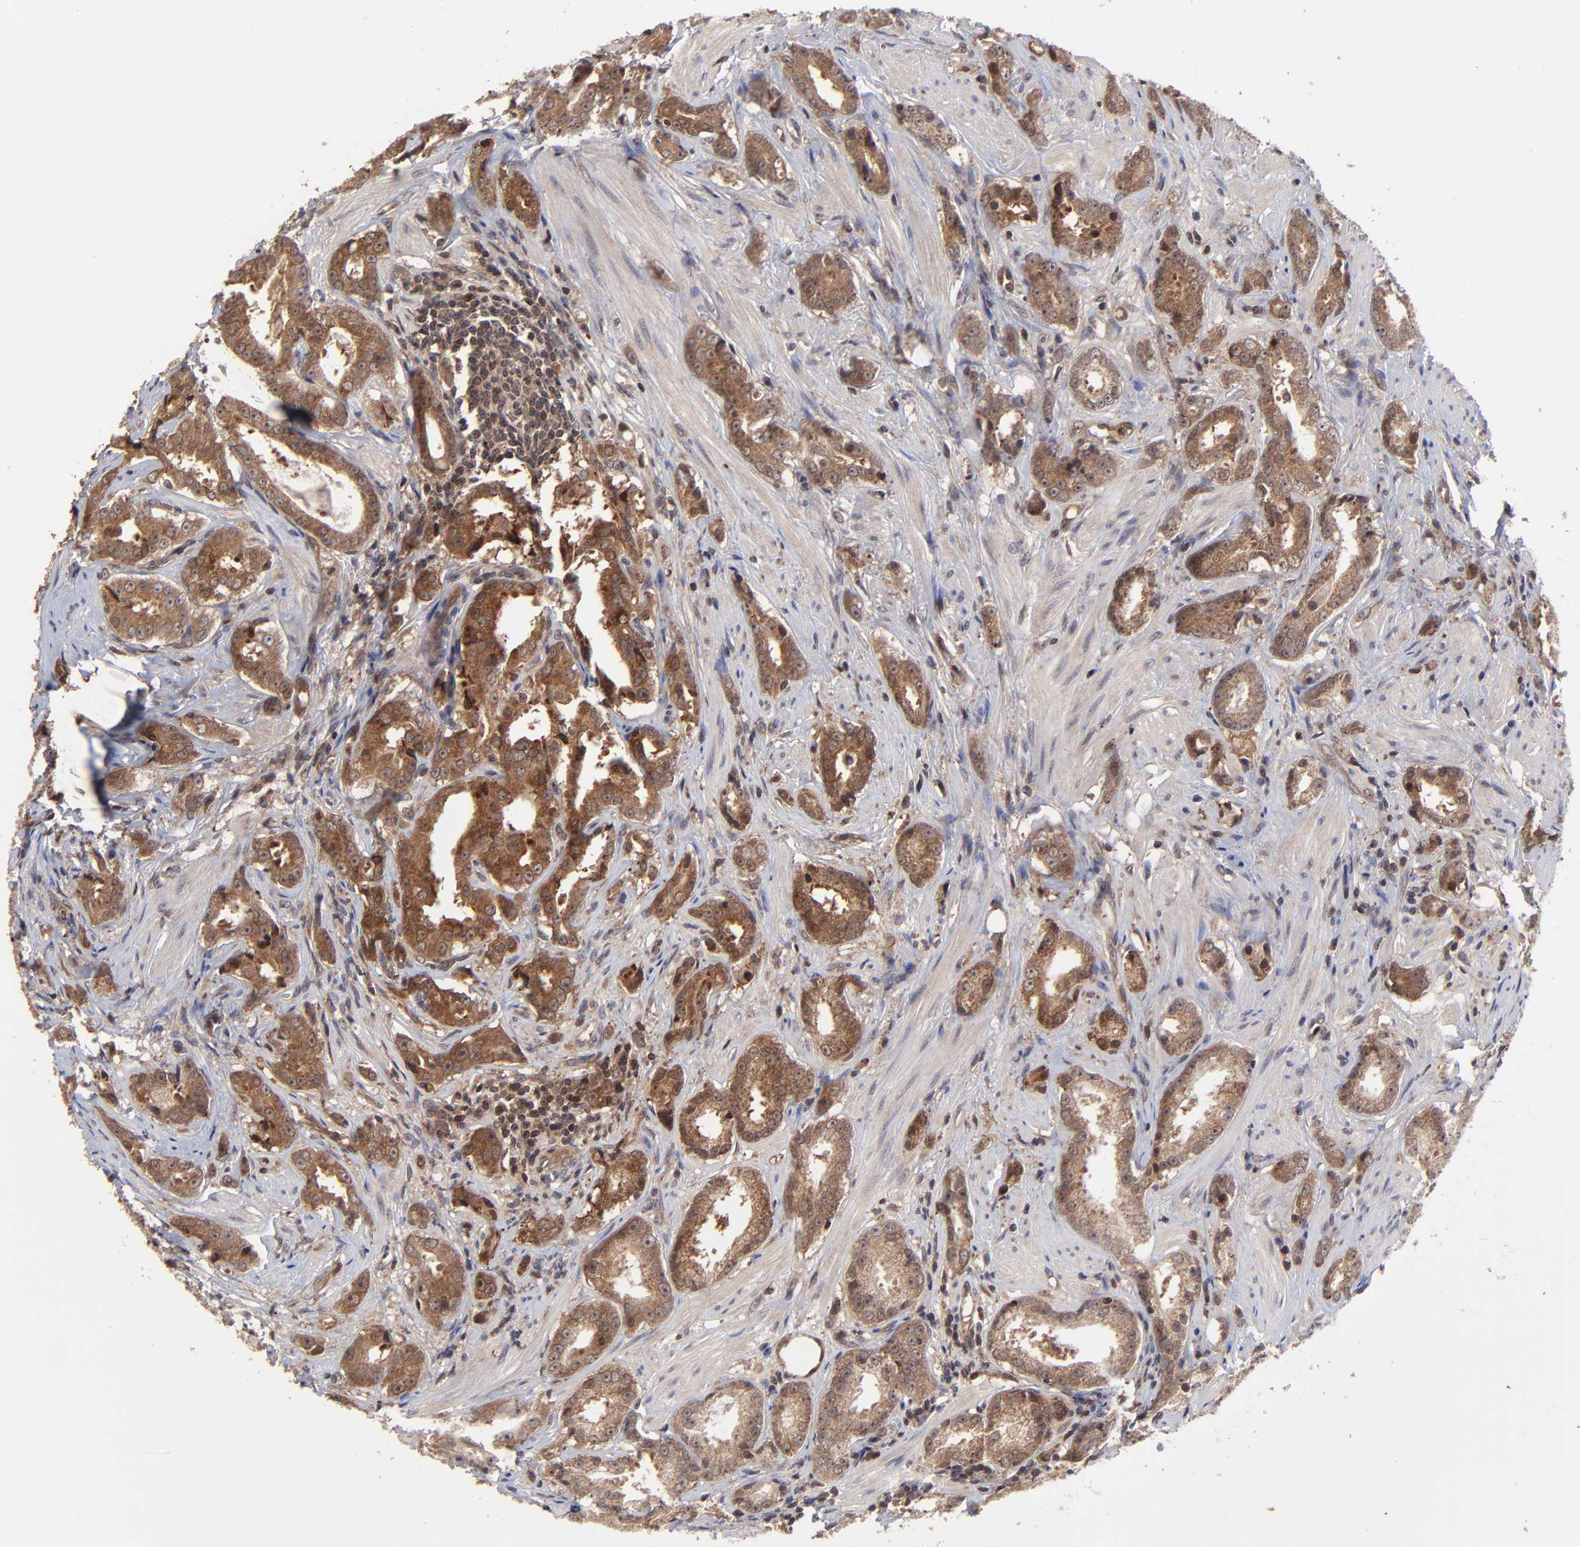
{"staining": {"intensity": "moderate", "quantity": ">75%", "location": "cytoplasmic/membranous"}, "tissue": "prostate cancer", "cell_type": "Tumor cells", "image_type": "cancer", "snomed": [{"axis": "morphology", "description": "Adenocarcinoma, Medium grade"}, {"axis": "topography", "description": "Prostate"}], "caption": "The immunohistochemical stain labels moderate cytoplasmic/membranous expression in tumor cells of prostate adenocarcinoma (medium-grade) tissue.", "gene": "UBE2L6", "patient": {"sex": "male", "age": 53}}